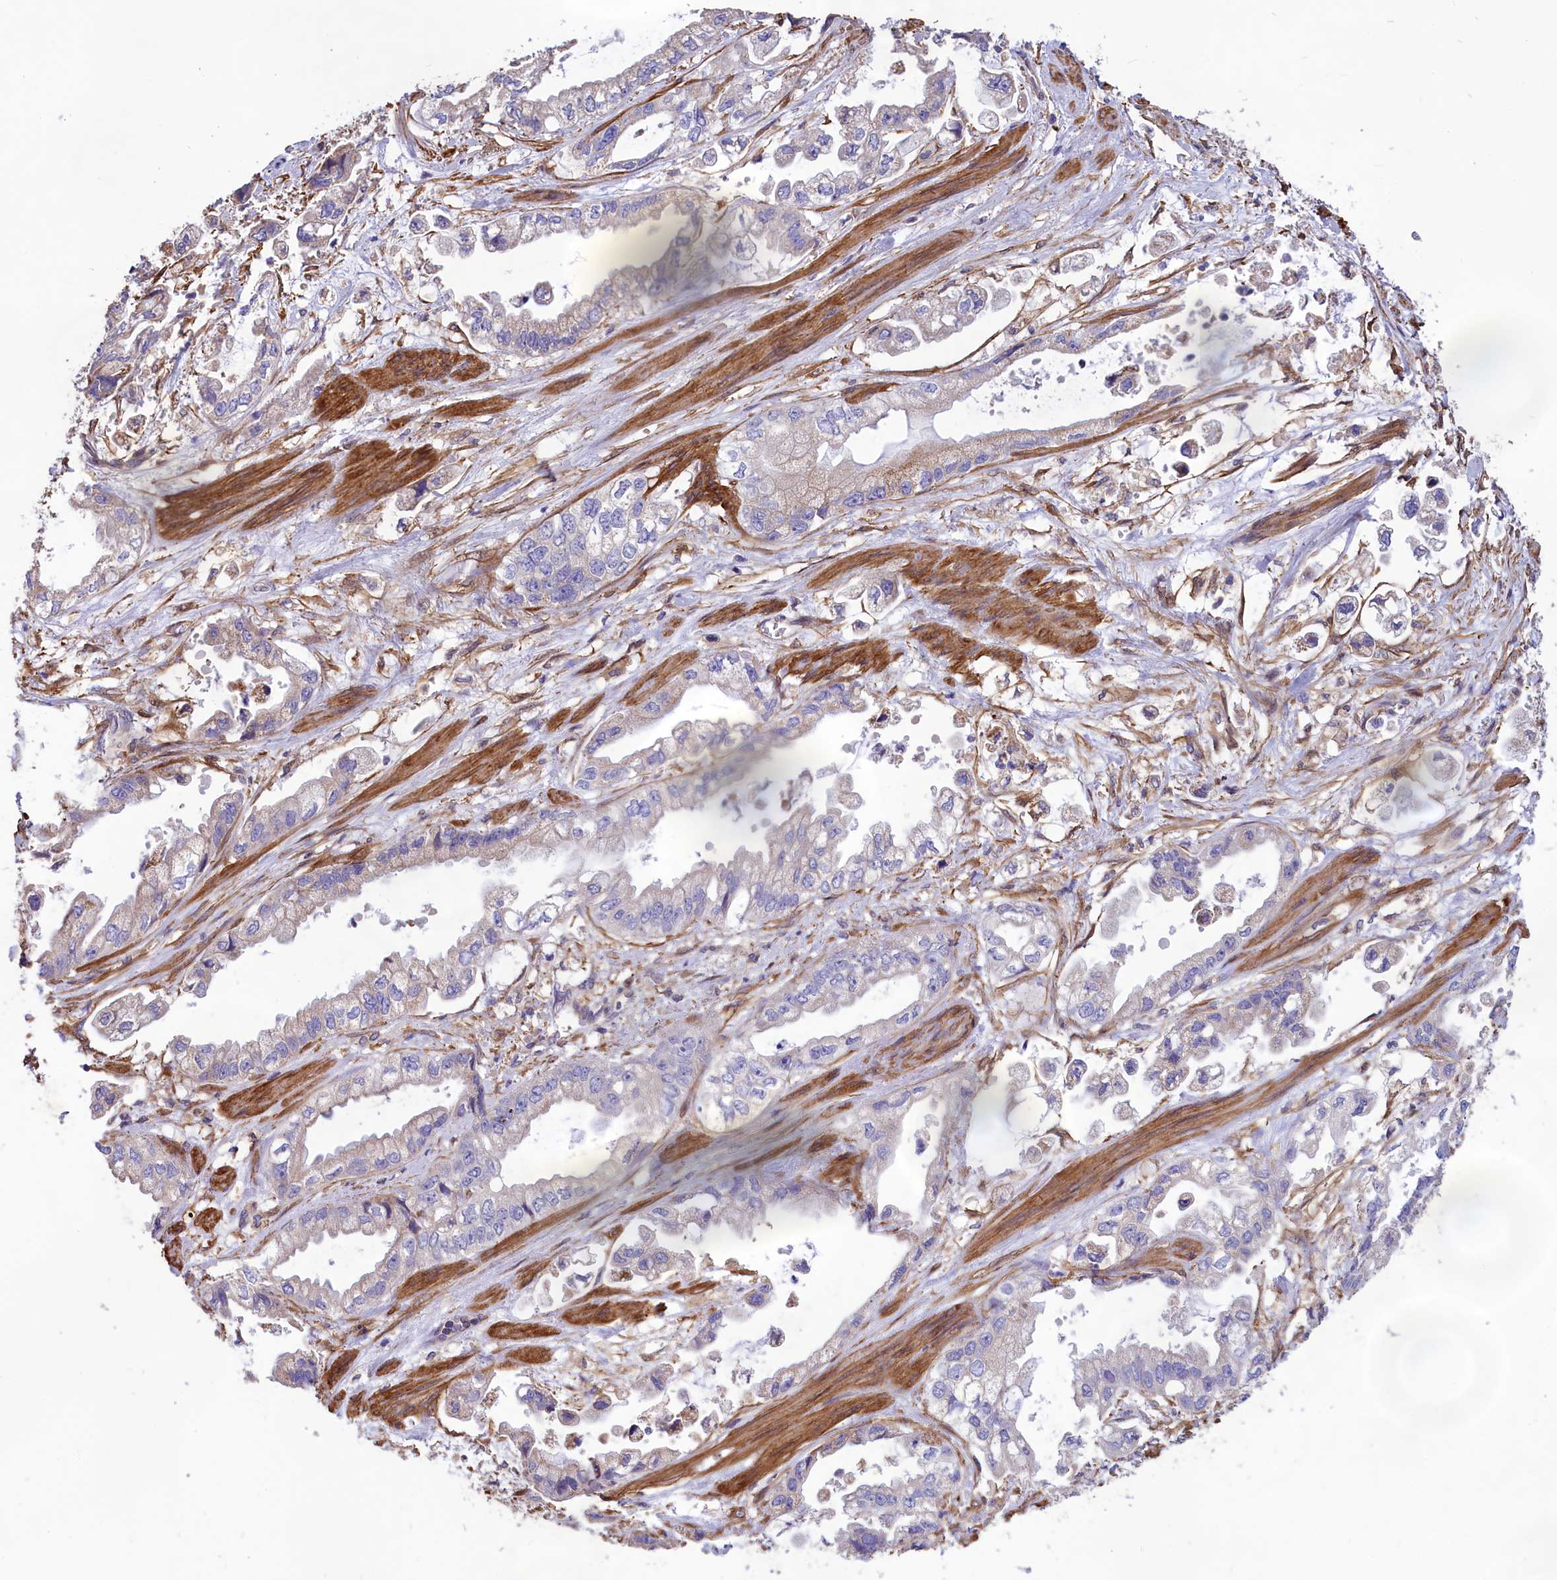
{"staining": {"intensity": "negative", "quantity": "none", "location": "none"}, "tissue": "stomach cancer", "cell_type": "Tumor cells", "image_type": "cancer", "snomed": [{"axis": "morphology", "description": "Adenocarcinoma, NOS"}, {"axis": "topography", "description": "Stomach"}], "caption": "DAB (3,3'-diaminobenzidine) immunohistochemical staining of stomach cancer exhibits no significant expression in tumor cells. The staining was performed using DAB (3,3'-diaminobenzidine) to visualize the protein expression in brown, while the nuclei were stained in blue with hematoxylin (Magnification: 20x).", "gene": "AMDHD2", "patient": {"sex": "male", "age": 62}}